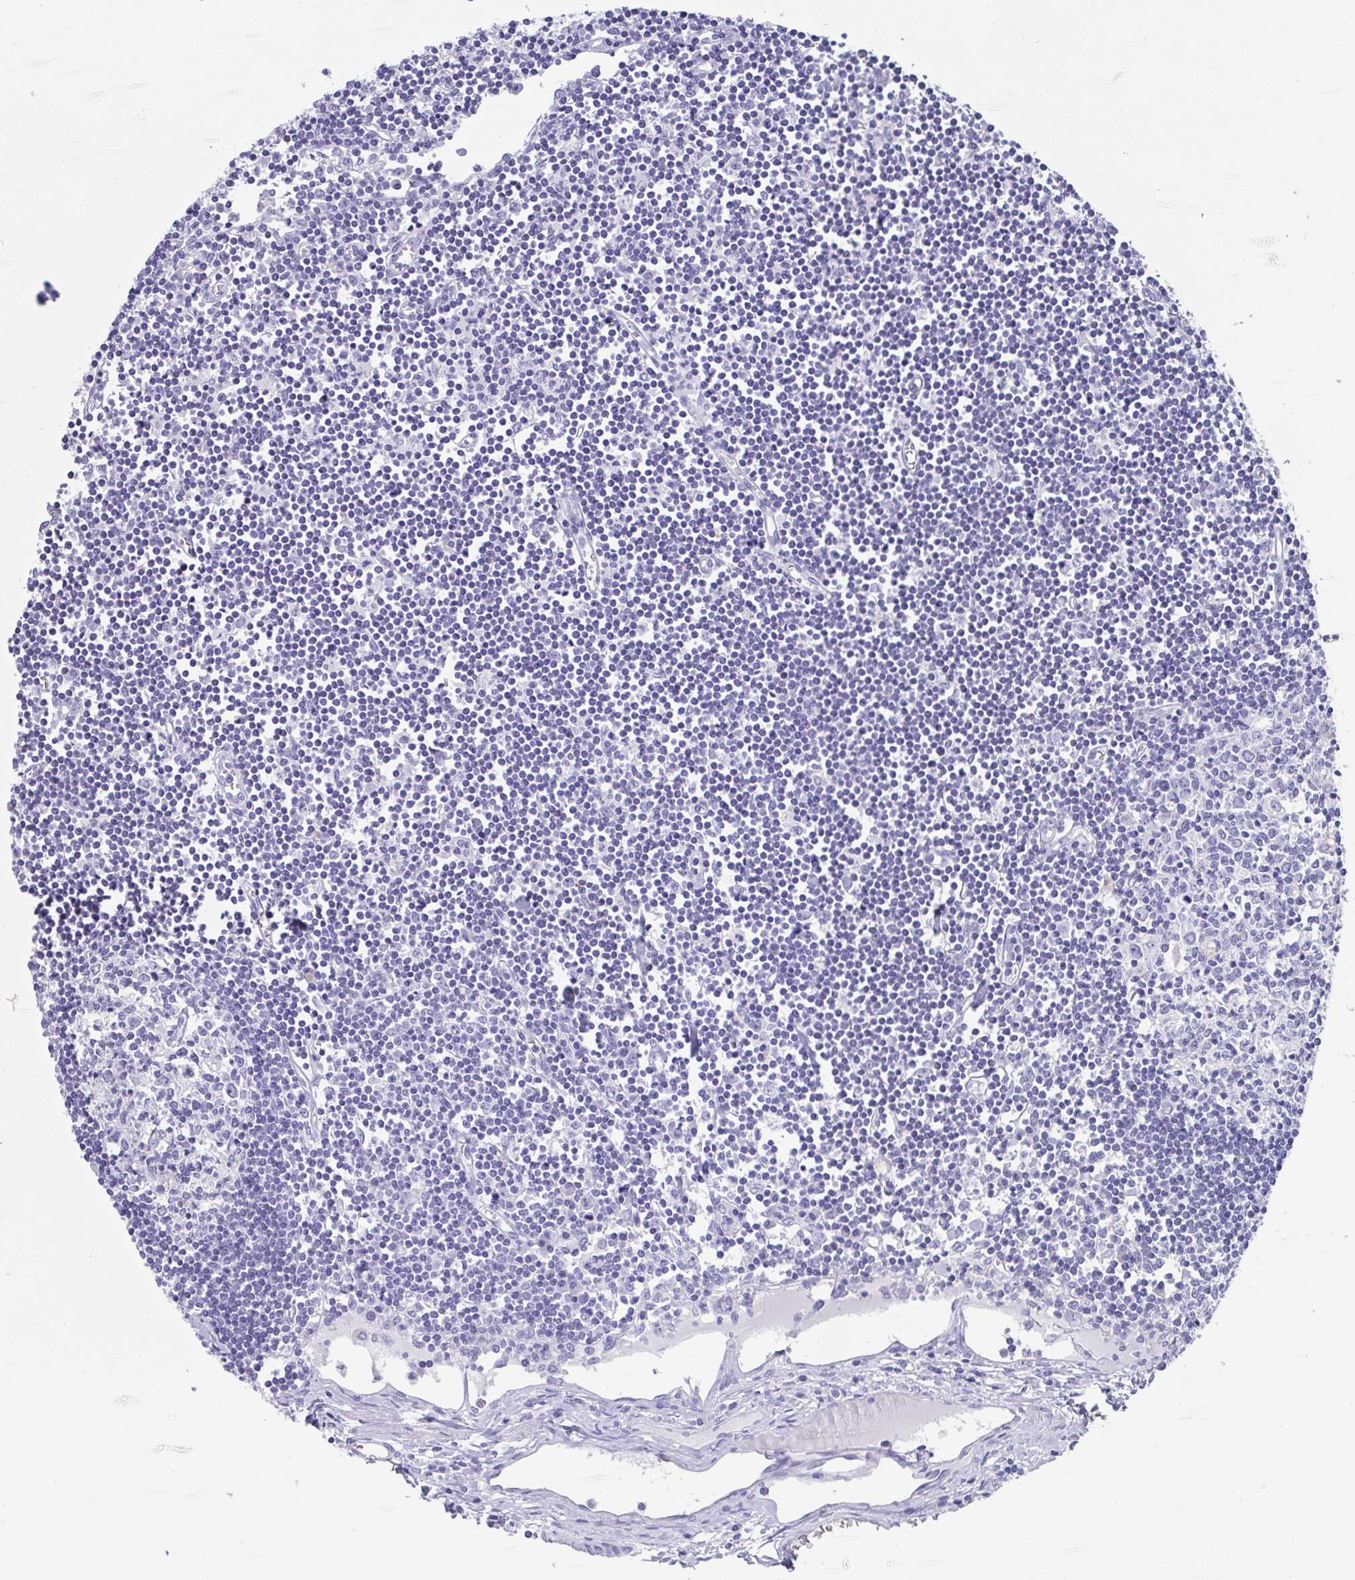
{"staining": {"intensity": "negative", "quantity": "none", "location": "none"}, "tissue": "lymph node", "cell_type": "Germinal center cells", "image_type": "normal", "snomed": [{"axis": "morphology", "description": "Normal tissue, NOS"}, {"axis": "topography", "description": "Lymph node"}], "caption": "The histopathology image exhibits no staining of germinal center cells in benign lymph node. Nuclei are stained in blue.", "gene": "SCGN", "patient": {"sex": "female", "age": 65}}